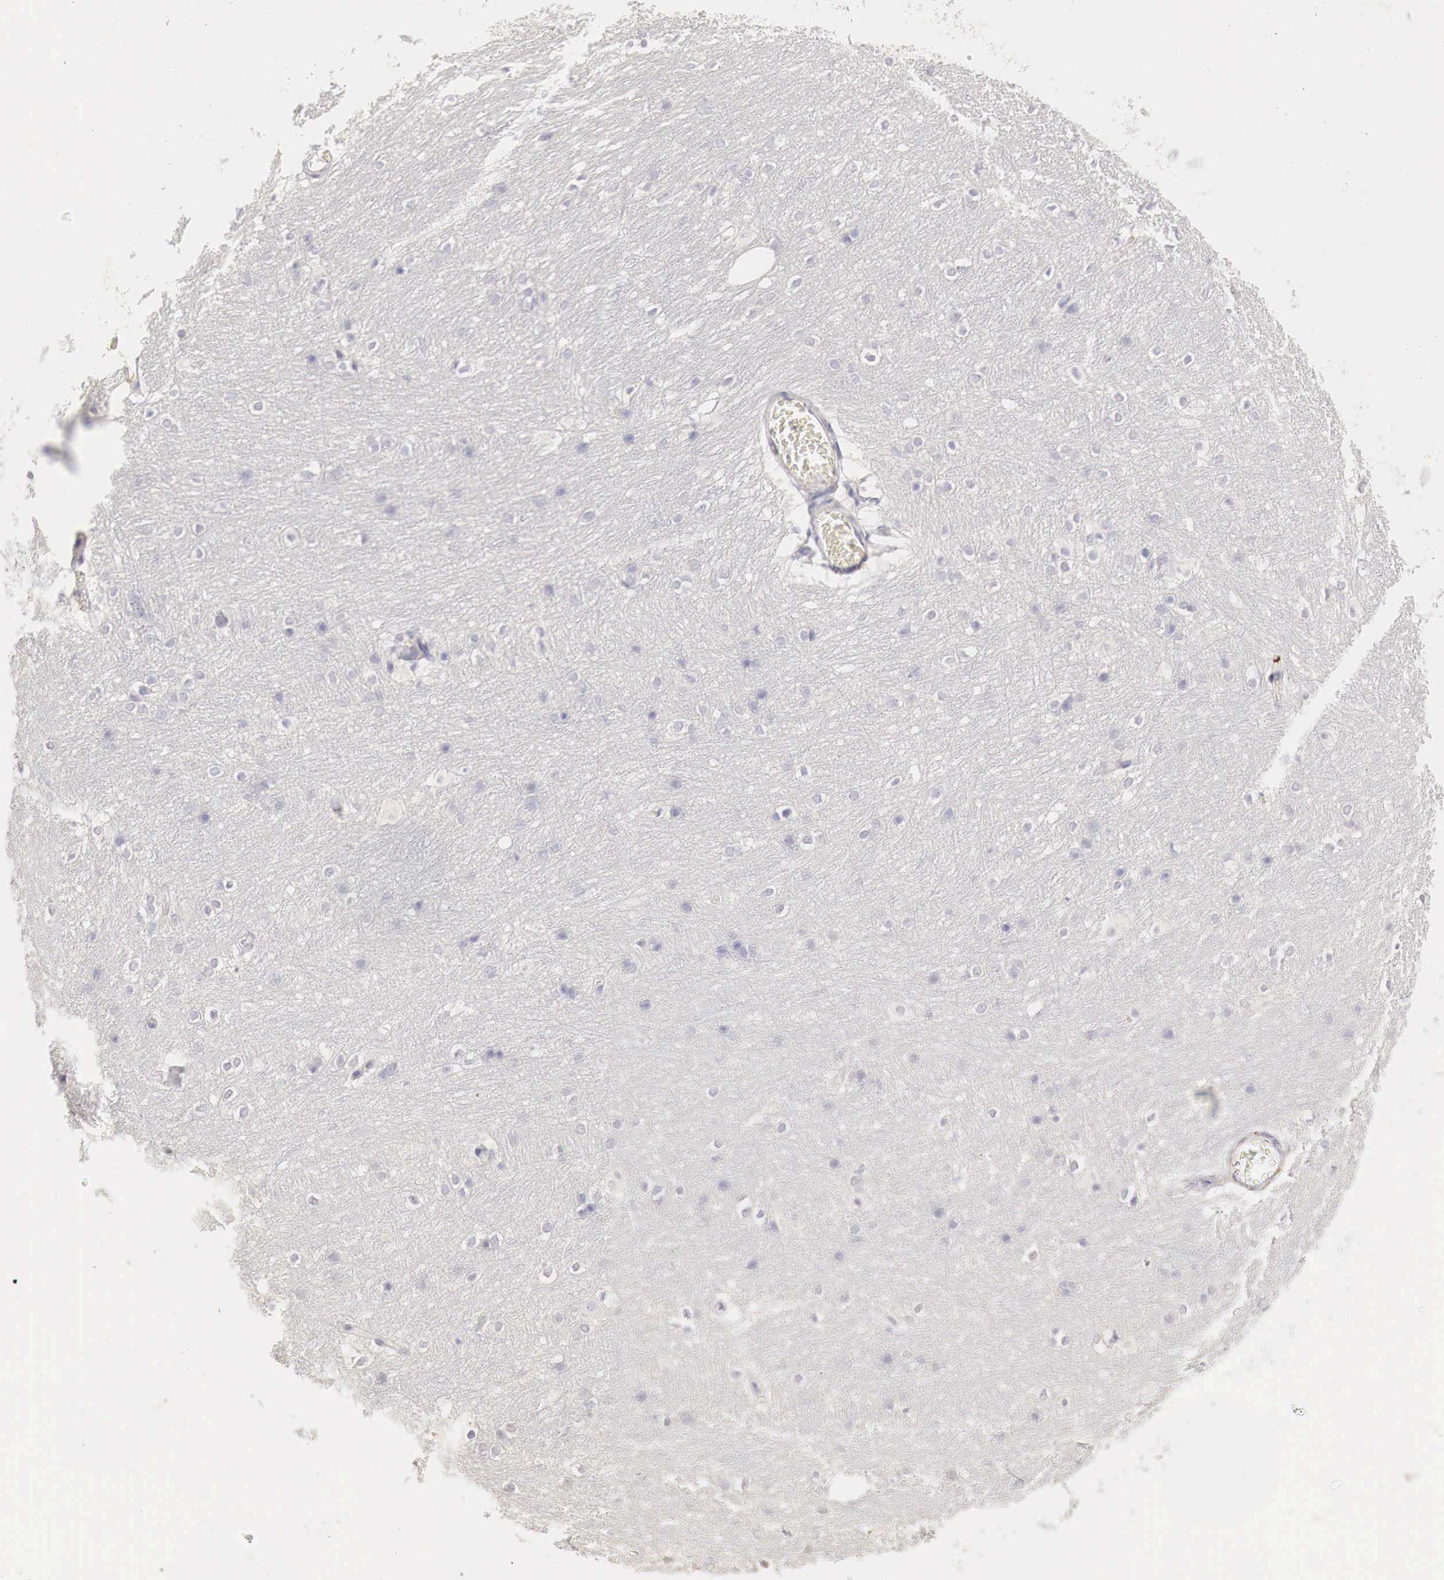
{"staining": {"intensity": "negative", "quantity": "none", "location": "none"}, "tissue": "caudate", "cell_type": "Glial cells", "image_type": "normal", "snomed": [{"axis": "morphology", "description": "Normal tissue, NOS"}, {"axis": "topography", "description": "Lateral ventricle wall"}], "caption": "A high-resolution photomicrograph shows IHC staining of unremarkable caudate, which displays no significant expression in glial cells. (Brightfield microscopy of DAB (3,3'-diaminobenzidine) IHC at high magnification).", "gene": "OTC", "patient": {"sex": "female", "age": 19}}